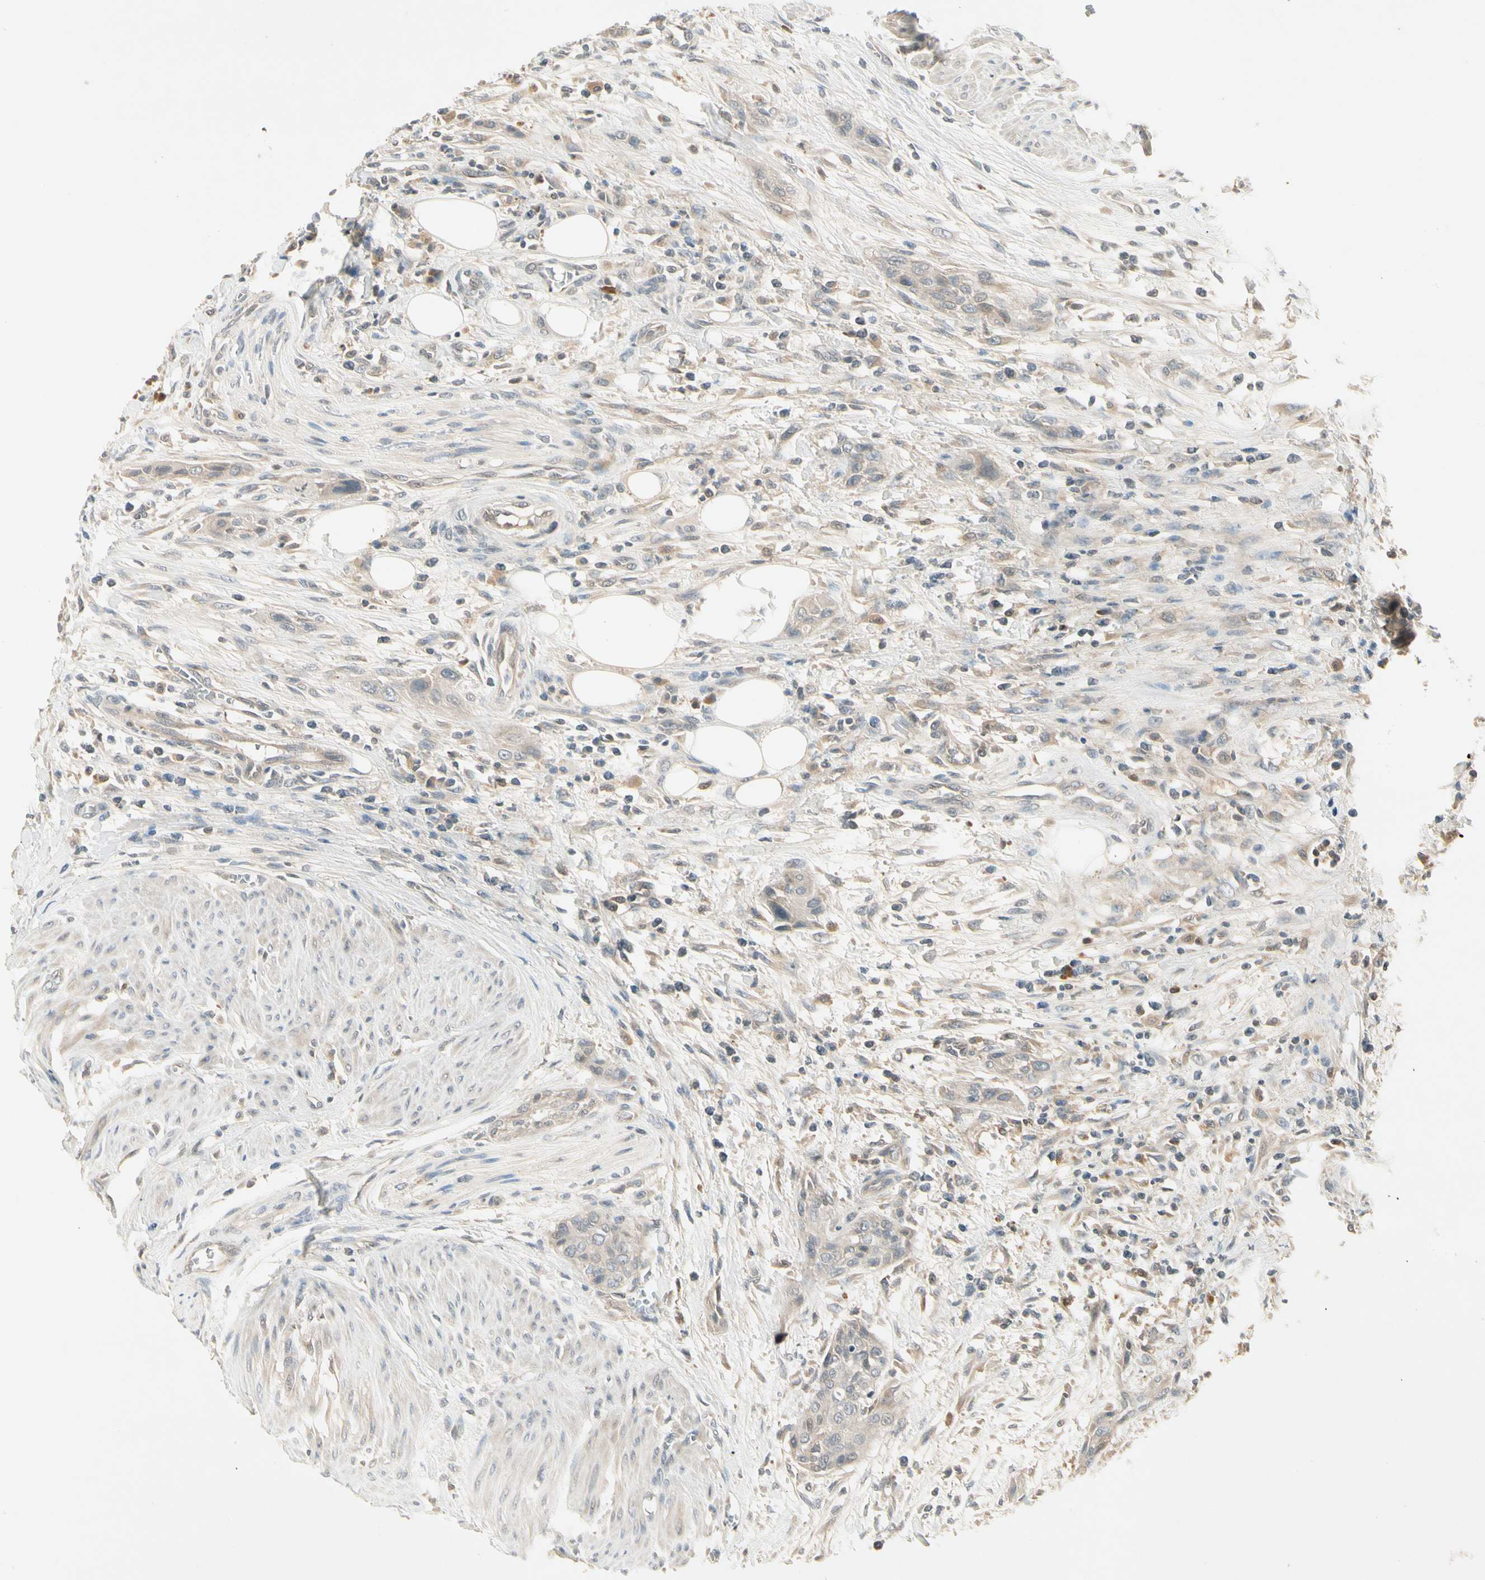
{"staining": {"intensity": "weak", "quantity": "25%-75%", "location": "cytoplasmic/membranous"}, "tissue": "urothelial cancer", "cell_type": "Tumor cells", "image_type": "cancer", "snomed": [{"axis": "morphology", "description": "Urothelial carcinoma, High grade"}, {"axis": "topography", "description": "Urinary bladder"}], "caption": "Weak cytoplasmic/membranous positivity for a protein is present in about 25%-75% of tumor cells of urothelial cancer using immunohistochemistry.", "gene": "CCL4", "patient": {"sex": "male", "age": 35}}